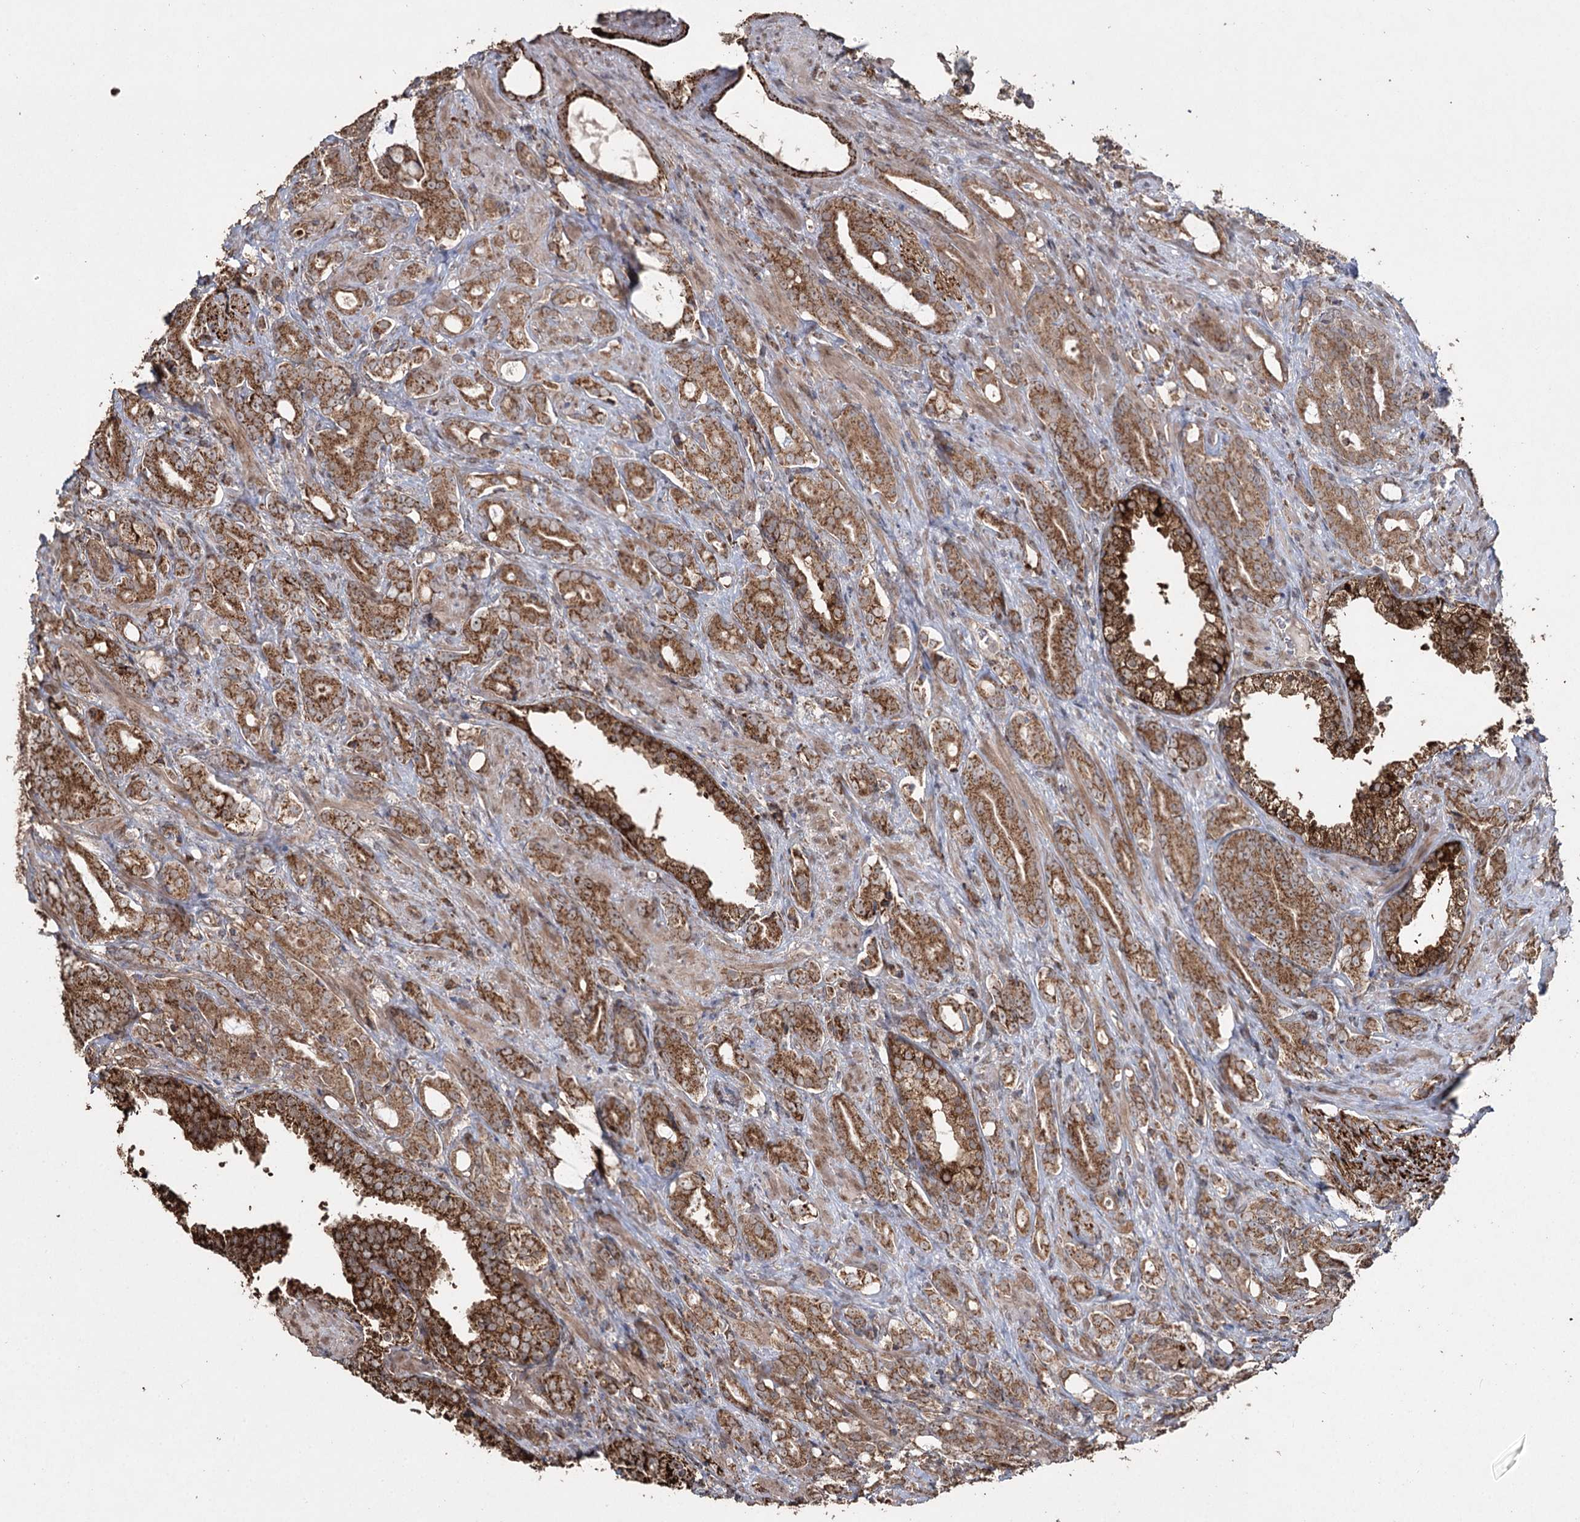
{"staining": {"intensity": "moderate", "quantity": ">75%", "location": "cytoplasmic/membranous"}, "tissue": "prostate cancer", "cell_type": "Tumor cells", "image_type": "cancer", "snomed": [{"axis": "morphology", "description": "Adenocarcinoma, High grade"}, {"axis": "topography", "description": "Prostate"}], "caption": "Prostate cancer tissue exhibits moderate cytoplasmic/membranous expression in about >75% of tumor cells (Brightfield microscopy of DAB IHC at high magnification).", "gene": "SLF2", "patient": {"sex": "male", "age": 72}}